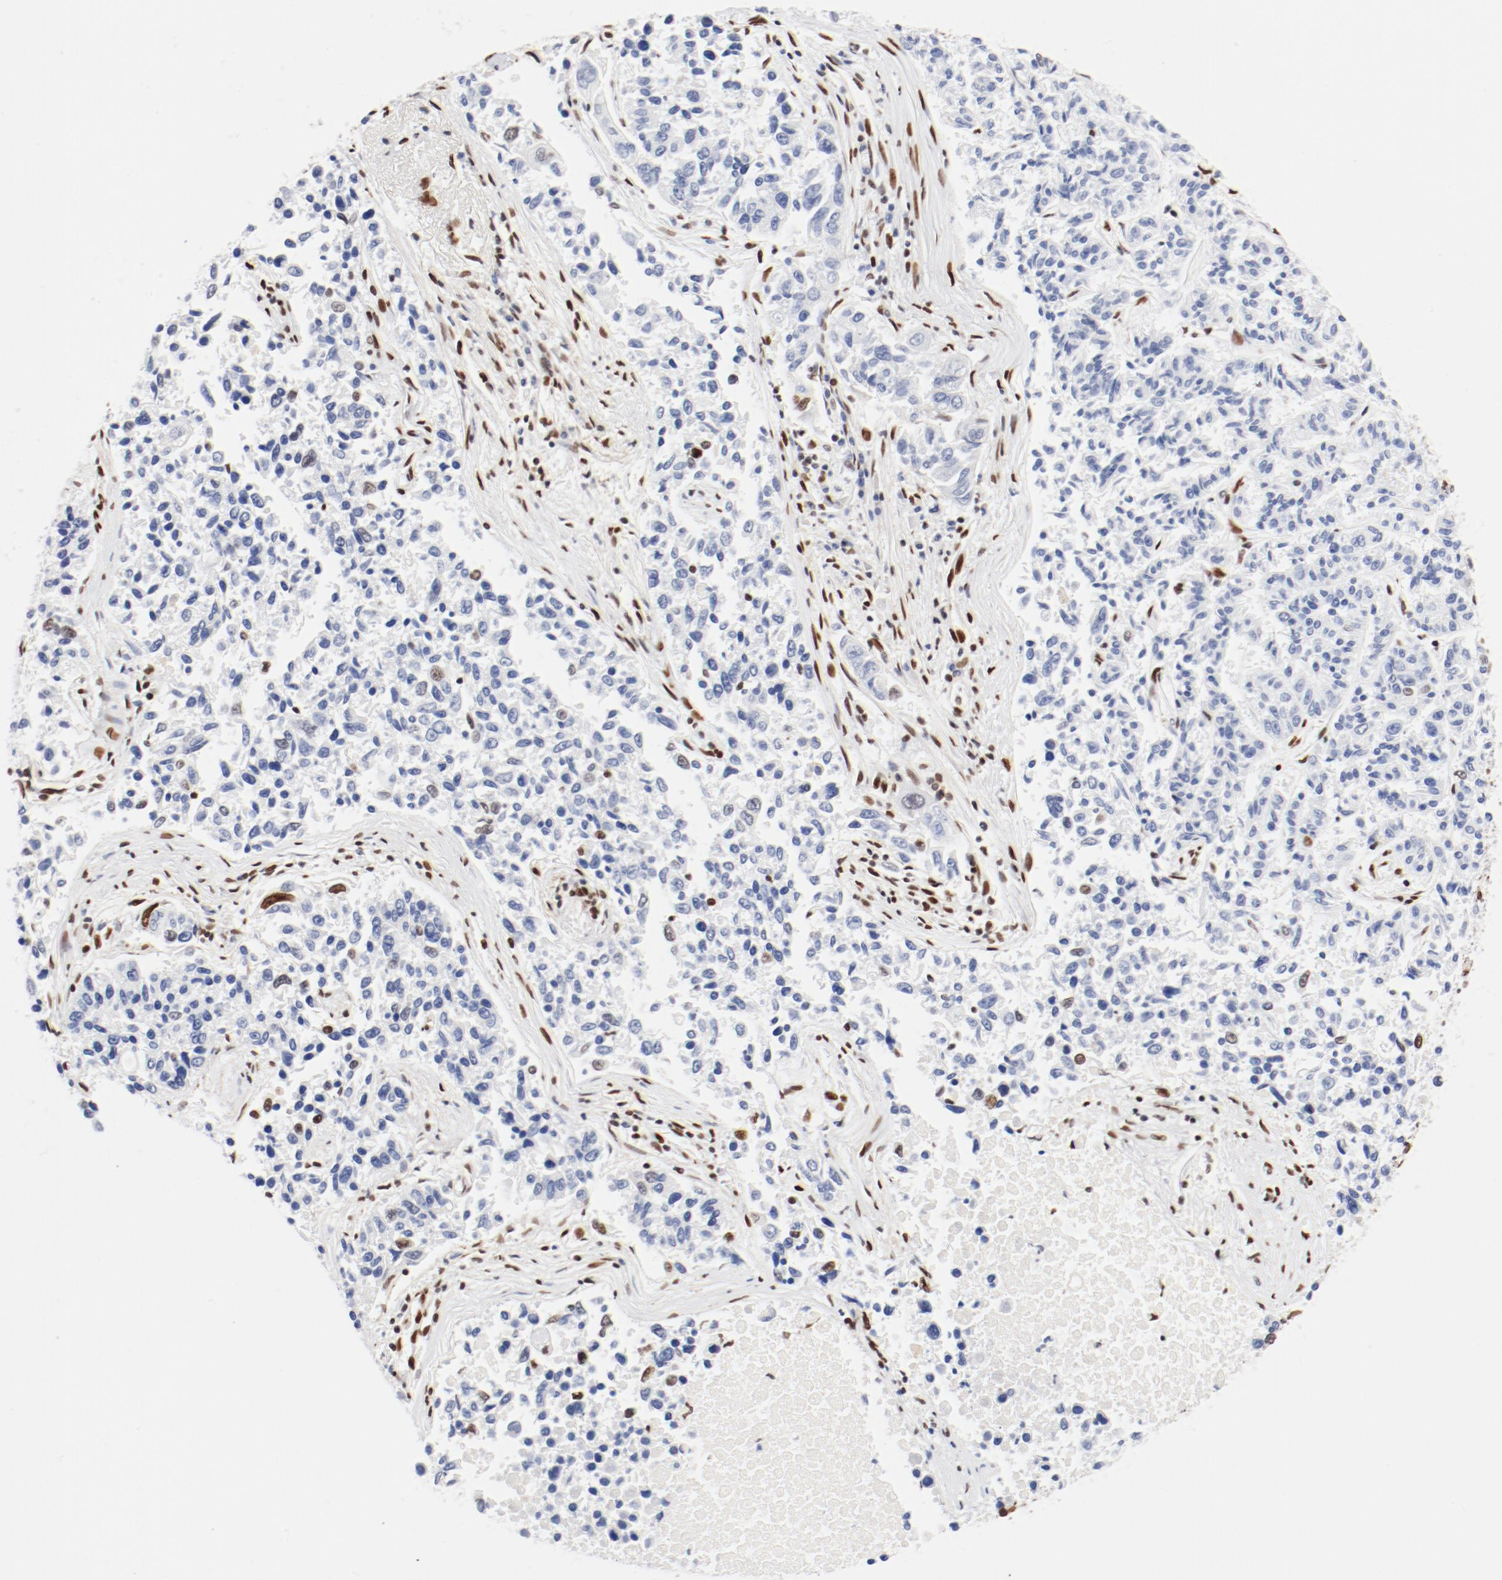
{"staining": {"intensity": "negative", "quantity": "none", "location": "none"}, "tissue": "lung cancer", "cell_type": "Tumor cells", "image_type": "cancer", "snomed": [{"axis": "morphology", "description": "Adenocarcinoma, NOS"}, {"axis": "topography", "description": "Lung"}], "caption": "IHC photomicrograph of human lung adenocarcinoma stained for a protein (brown), which shows no positivity in tumor cells.", "gene": "CTBP1", "patient": {"sex": "male", "age": 84}}